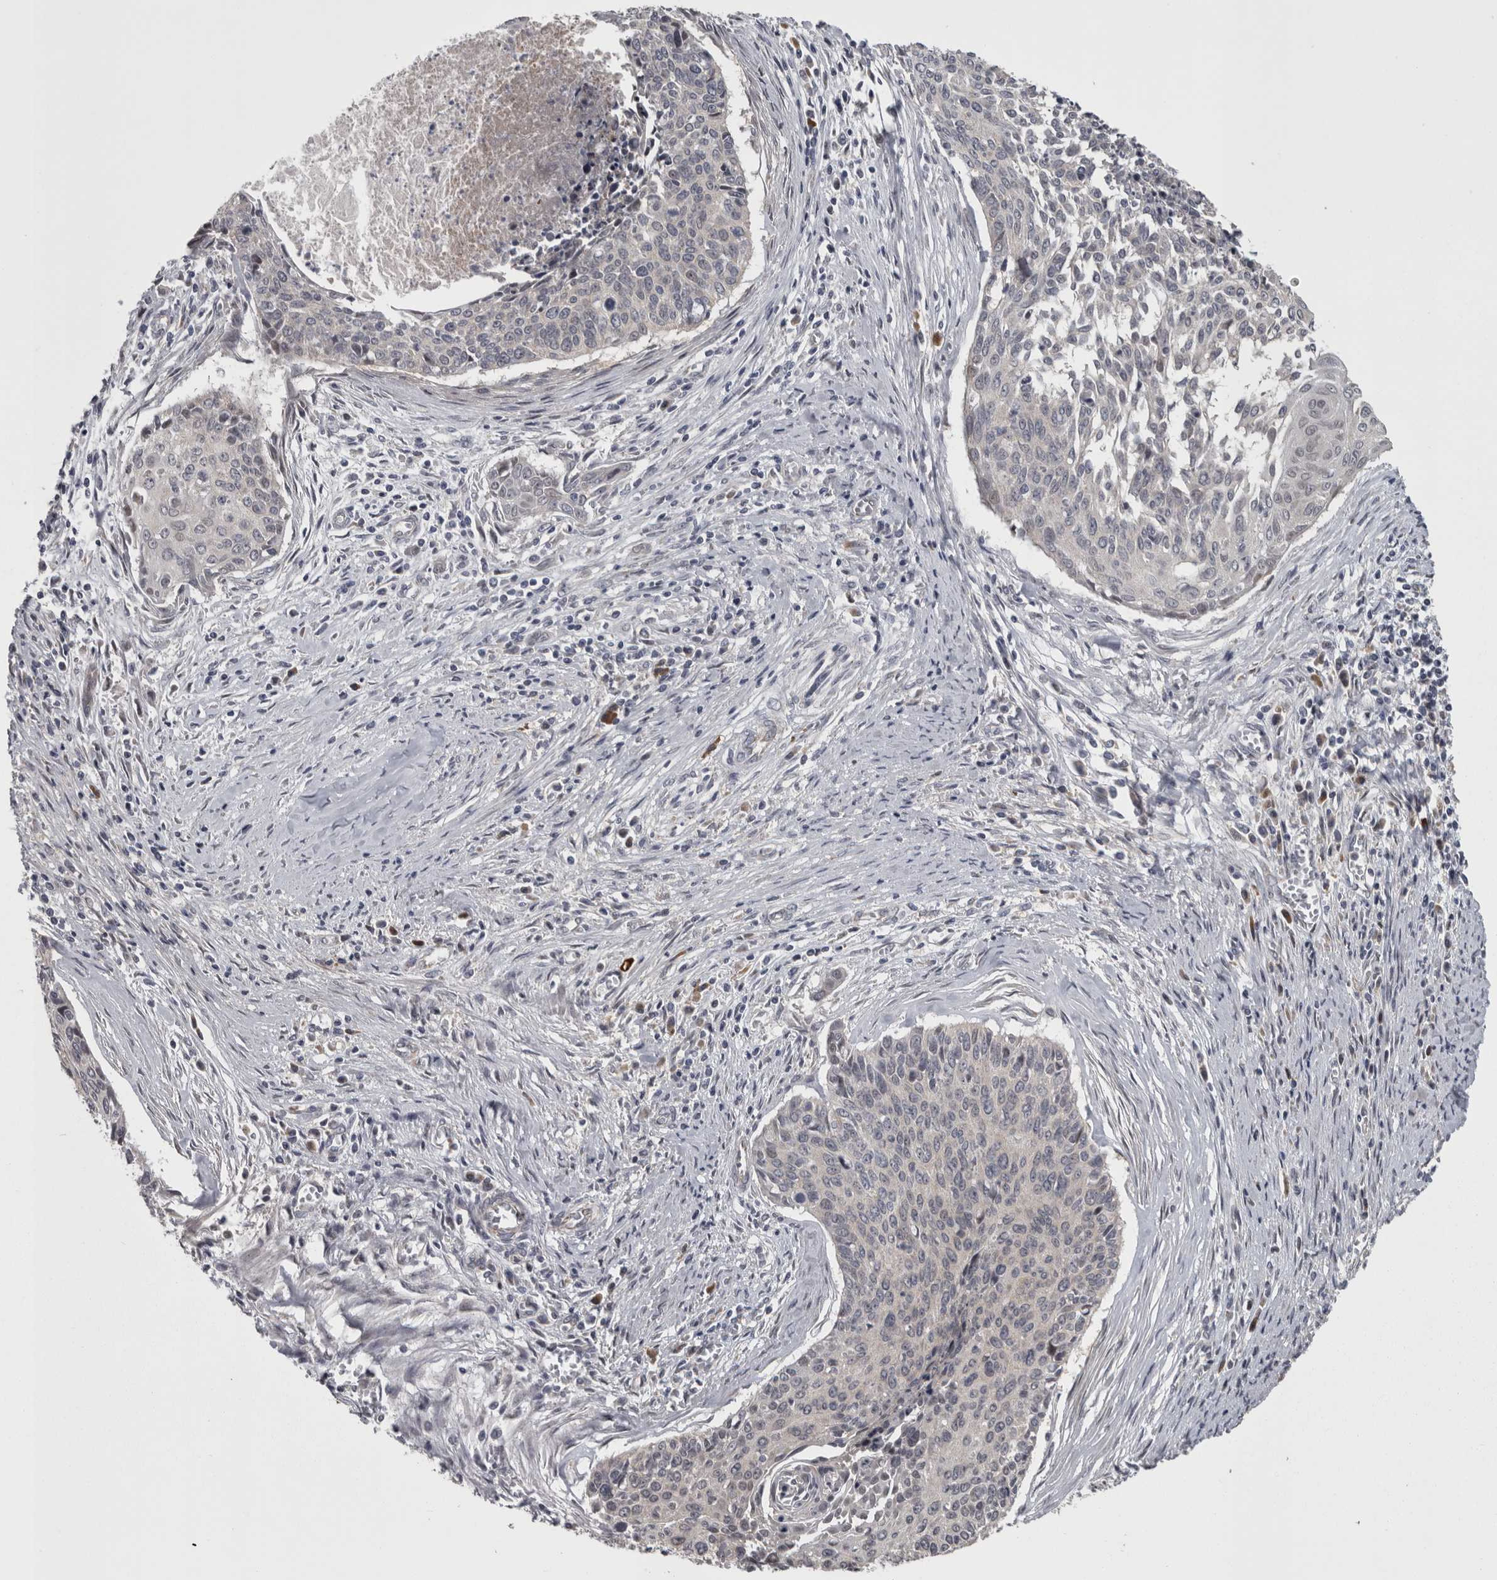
{"staining": {"intensity": "negative", "quantity": "none", "location": "none"}, "tissue": "cervical cancer", "cell_type": "Tumor cells", "image_type": "cancer", "snomed": [{"axis": "morphology", "description": "Squamous cell carcinoma, NOS"}, {"axis": "topography", "description": "Cervix"}], "caption": "IHC micrograph of neoplastic tissue: cervical cancer stained with DAB (3,3'-diaminobenzidine) demonstrates no significant protein staining in tumor cells. (DAB IHC with hematoxylin counter stain).", "gene": "DBT", "patient": {"sex": "female", "age": 55}}